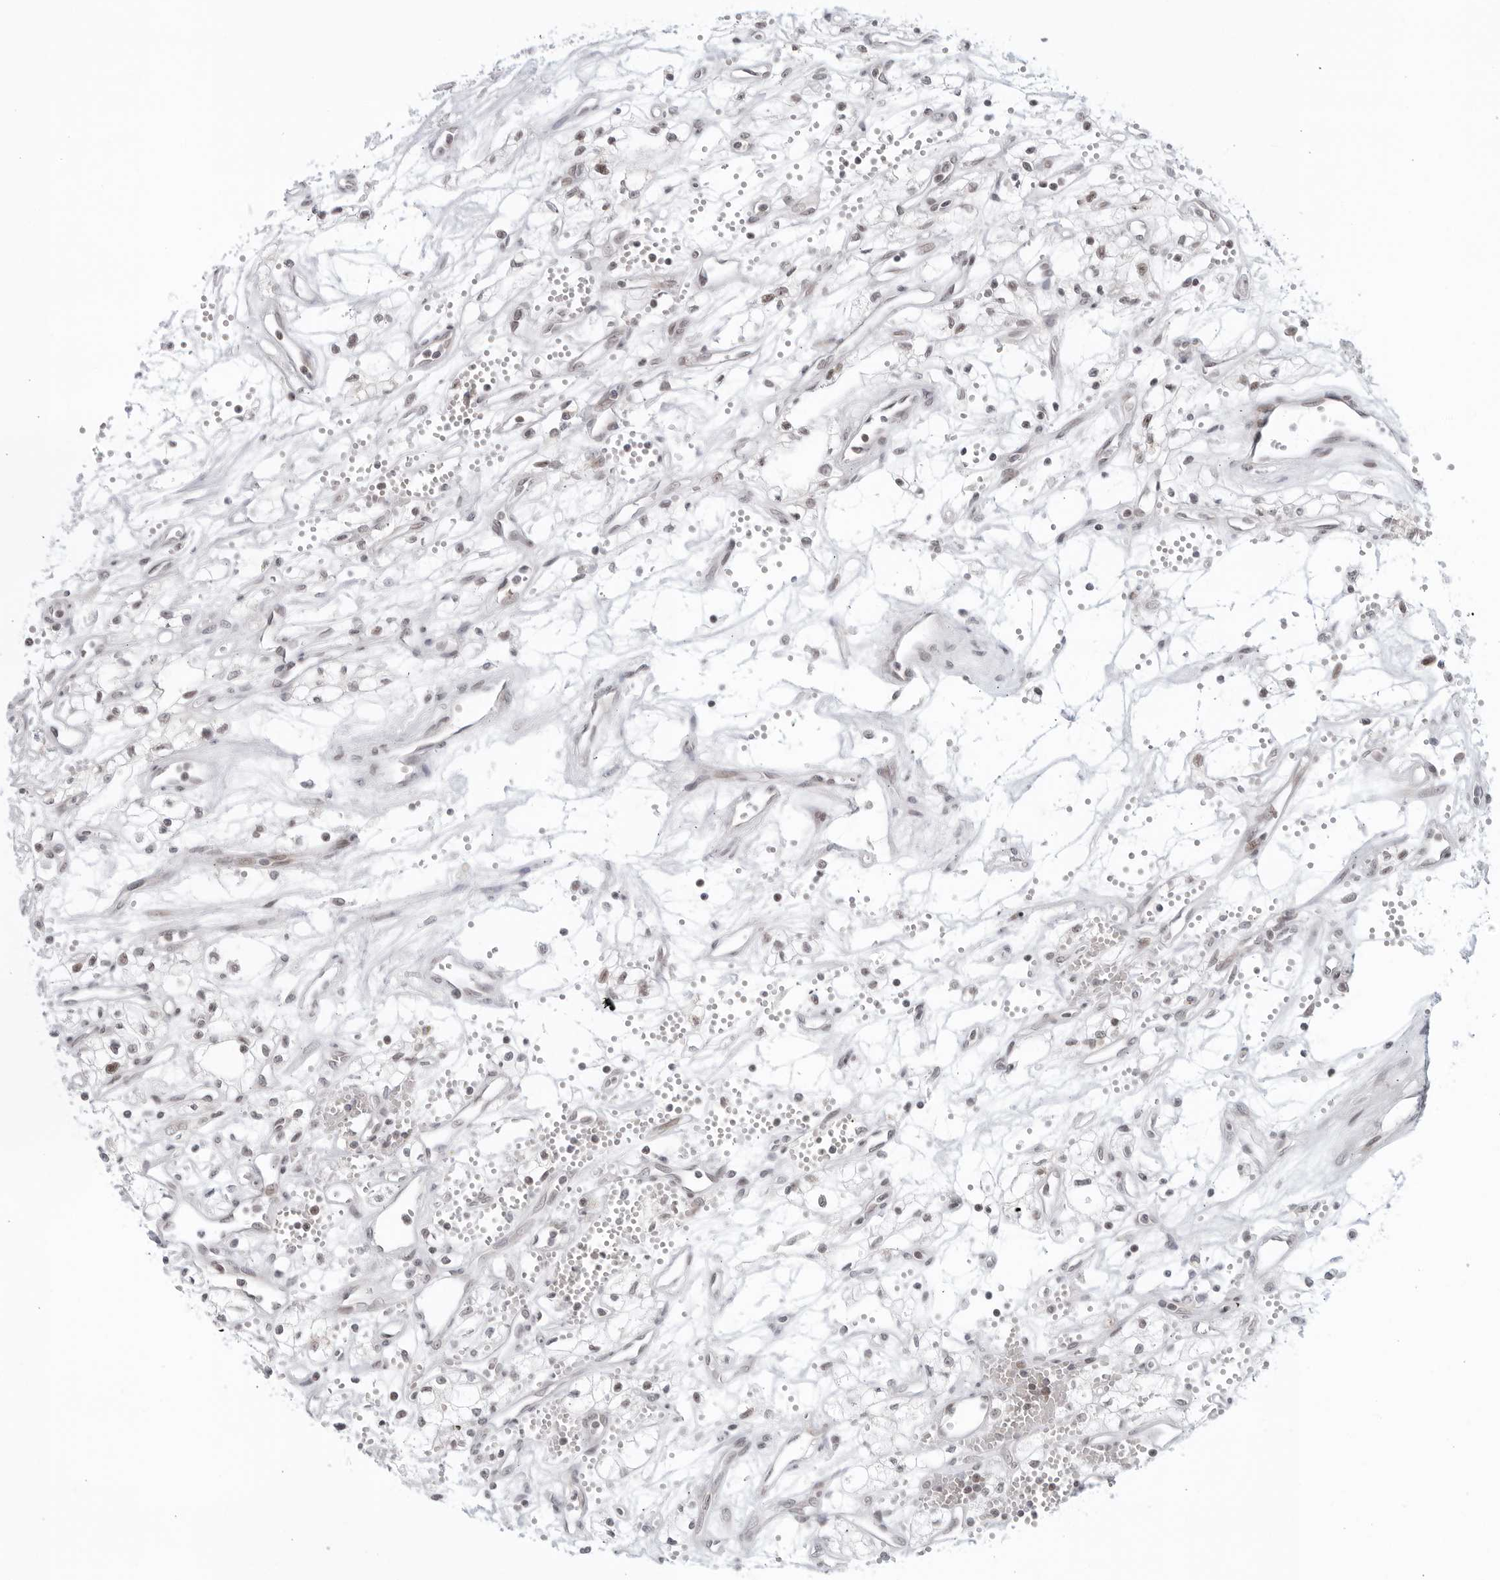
{"staining": {"intensity": "negative", "quantity": "none", "location": "none"}, "tissue": "renal cancer", "cell_type": "Tumor cells", "image_type": "cancer", "snomed": [{"axis": "morphology", "description": "Adenocarcinoma, NOS"}, {"axis": "topography", "description": "Kidney"}], "caption": "Renal cancer (adenocarcinoma) was stained to show a protein in brown. There is no significant staining in tumor cells.", "gene": "RAB11FIP3", "patient": {"sex": "male", "age": 59}}